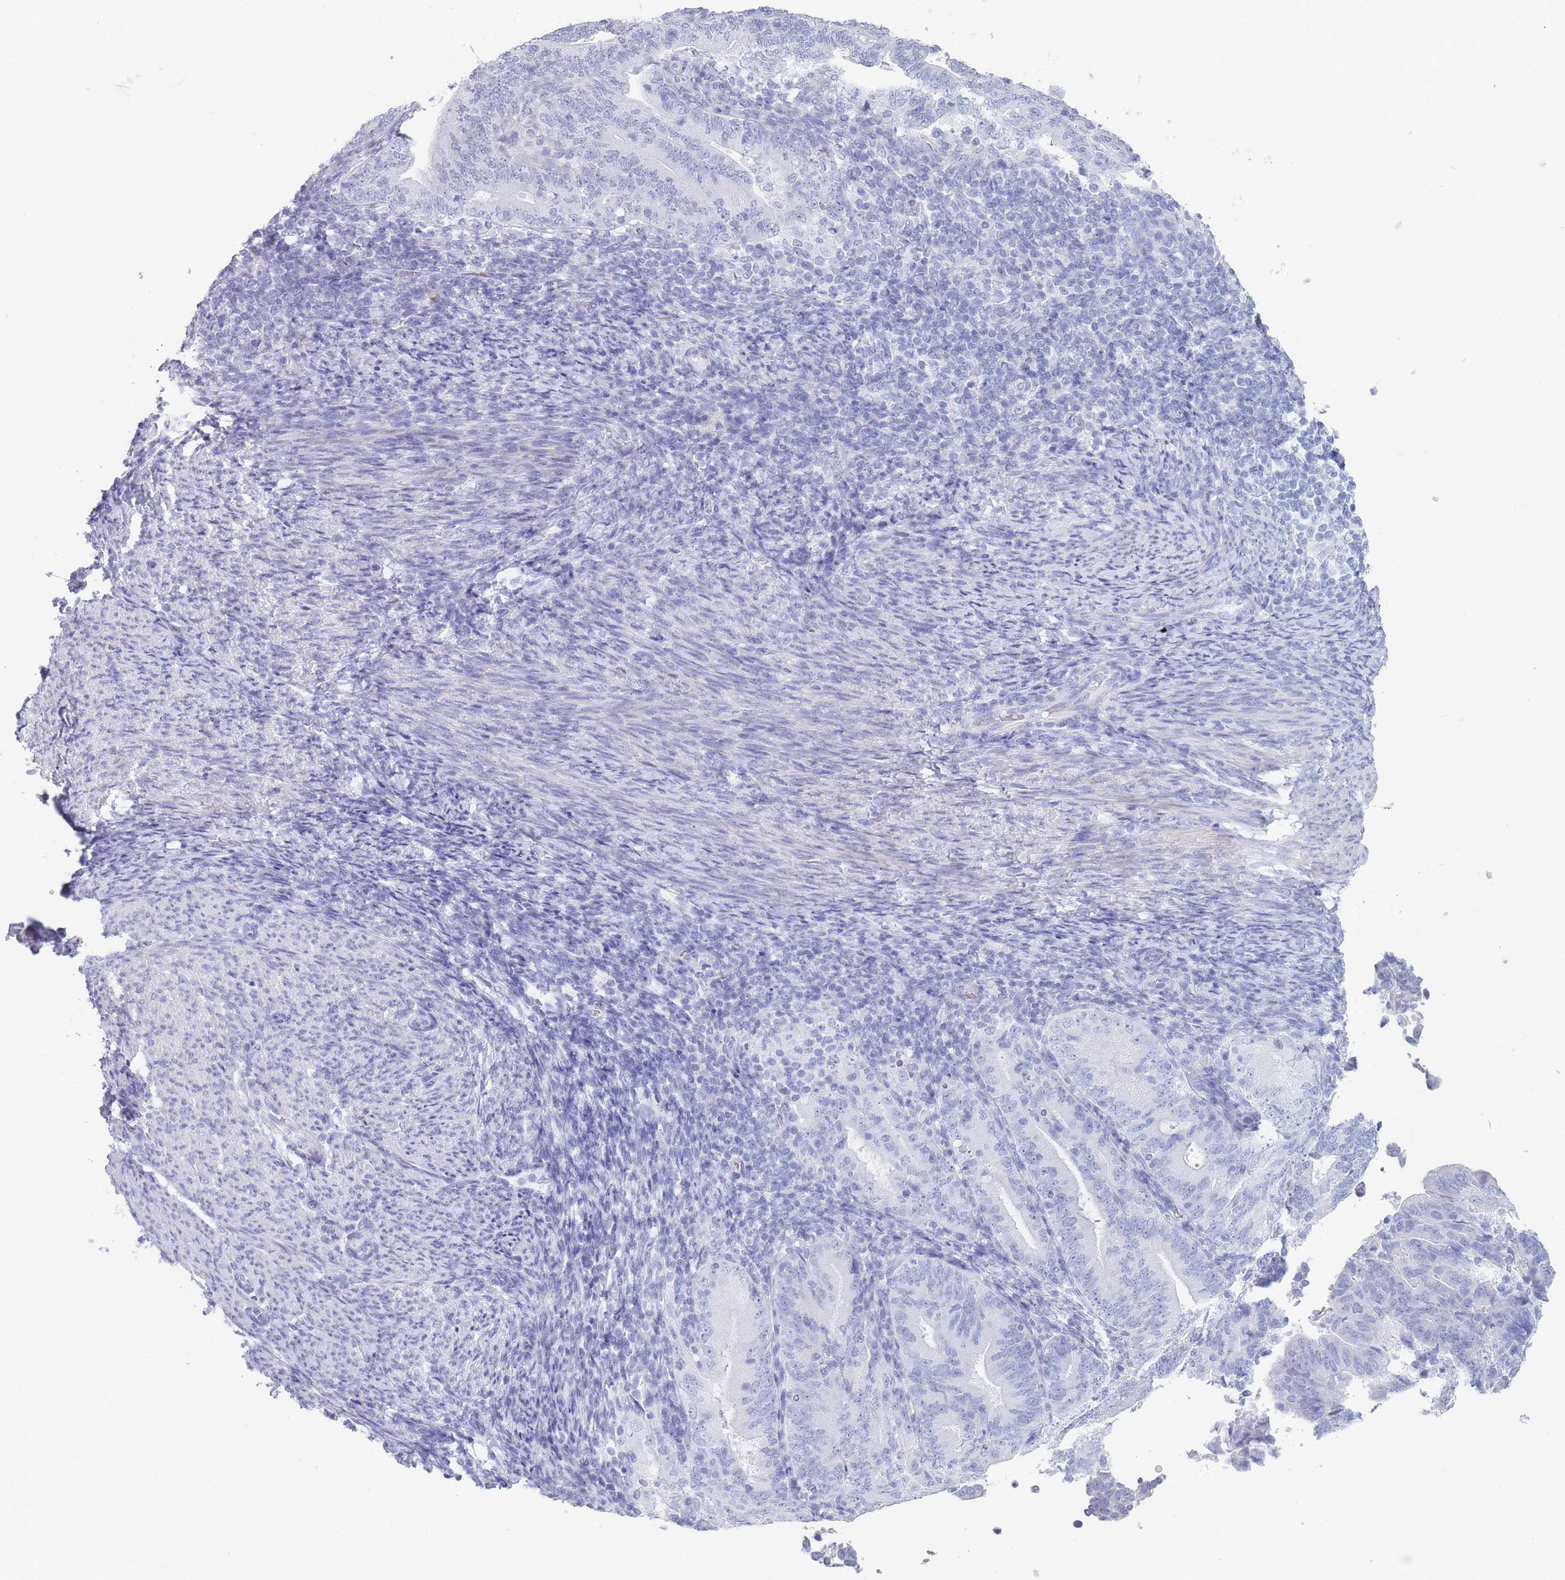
{"staining": {"intensity": "negative", "quantity": "none", "location": "none"}, "tissue": "endometrial cancer", "cell_type": "Tumor cells", "image_type": "cancer", "snomed": [{"axis": "morphology", "description": "Adenocarcinoma, NOS"}, {"axis": "topography", "description": "Endometrium"}], "caption": "Immunohistochemical staining of adenocarcinoma (endometrial) exhibits no significant staining in tumor cells.", "gene": "OR5D16", "patient": {"sex": "female", "age": 70}}